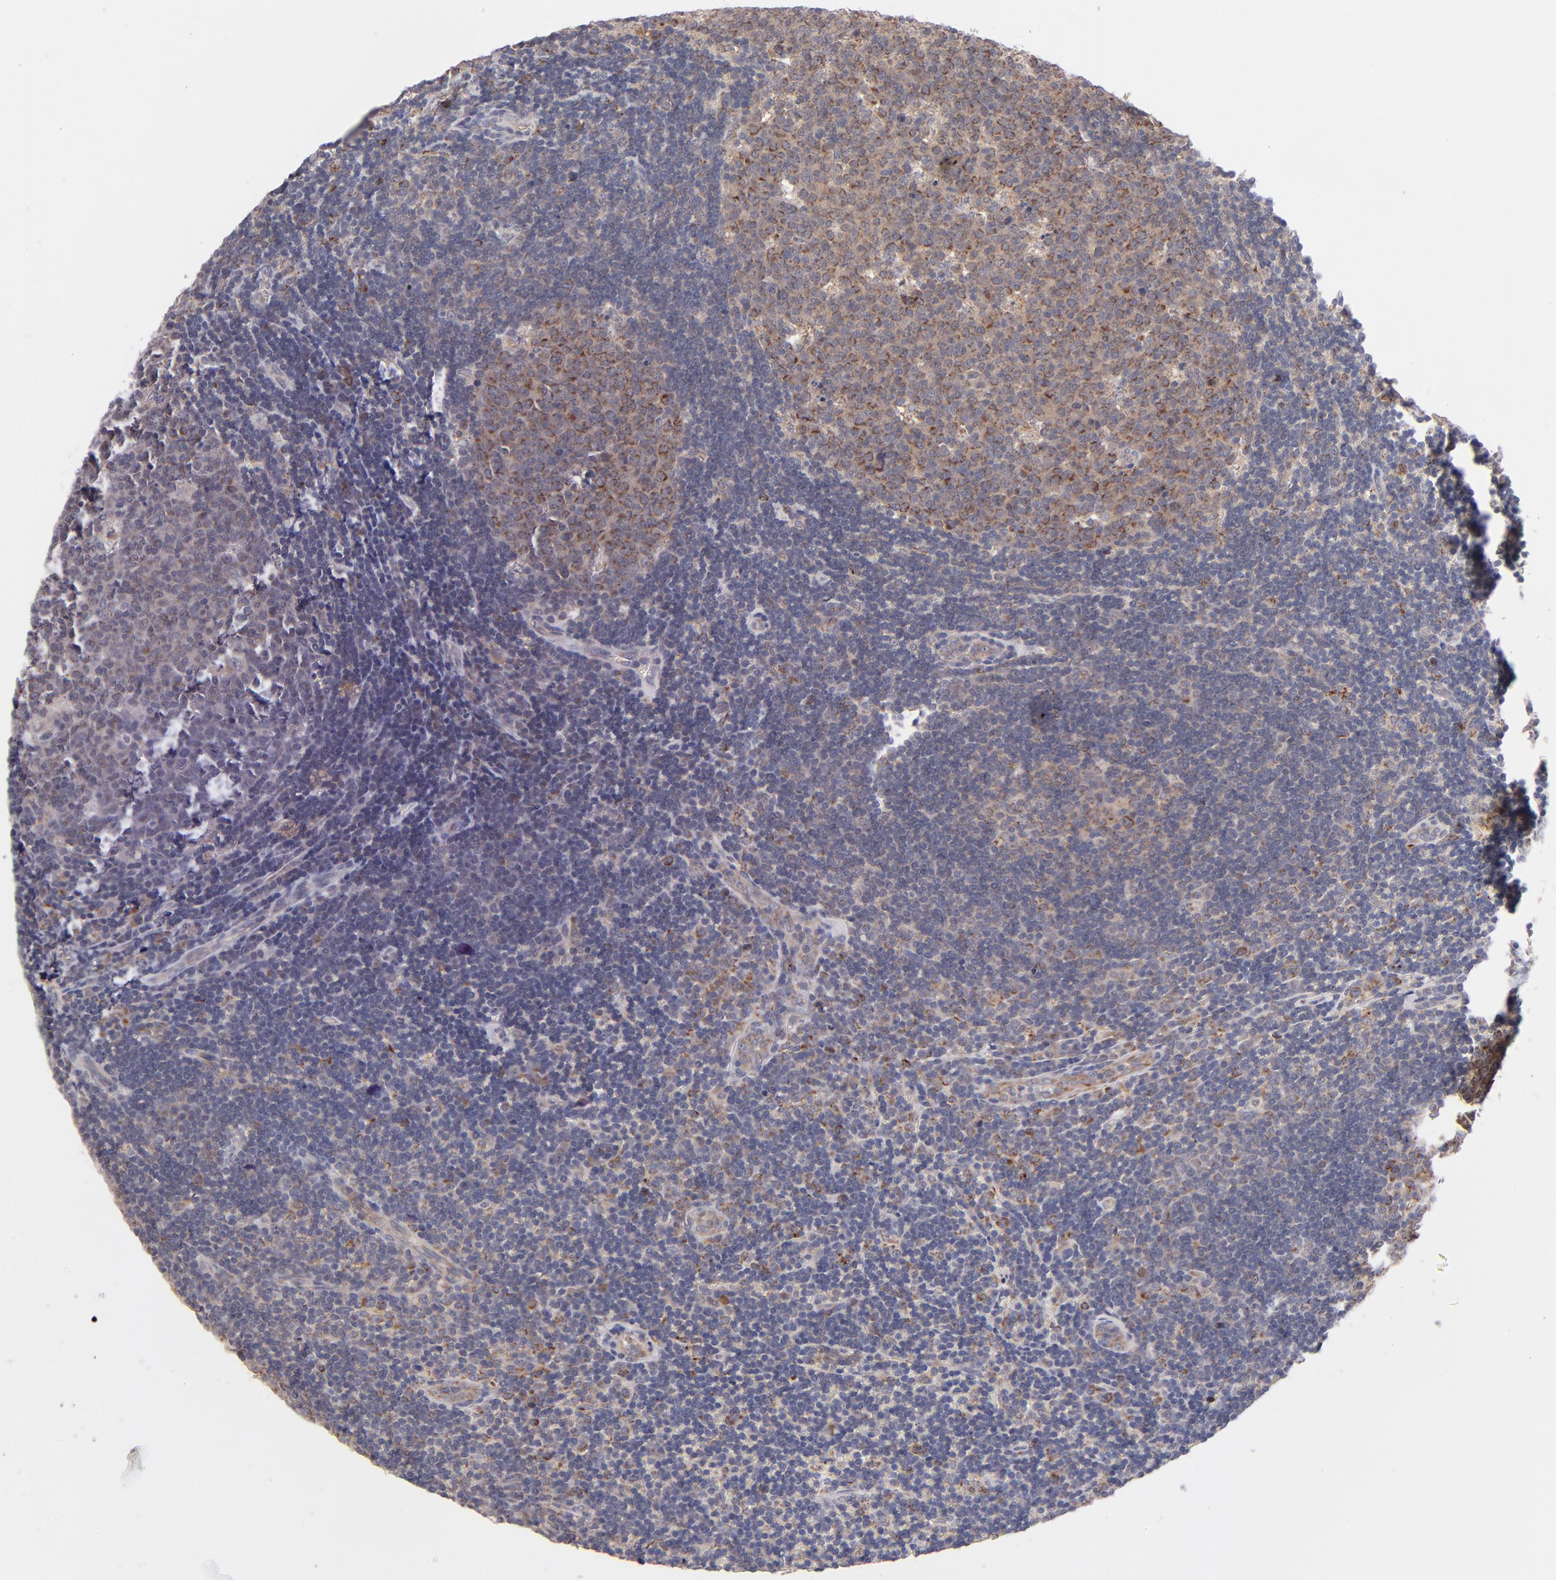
{"staining": {"intensity": "moderate", "quantity": ">75%", "location": "cytoplasmic/membranous"}, "tissue": "lymph node", "cell_type": "Germinal center cells", "image_type": "normal", "snomed": [{"axis": "morphology", "description": "Normal tissue, NOS"}, {"axis": "topography", "description": "Lymph node"}, {"axis": "topography", "description": "Salivary gland"}], "caption": "Brown immunohistochemical staining in benign human lymph node displays moderate cytoplasmic/membranous expression in about >75% of germinal center cells. (Stains: DAB in brown, nuclei in blue, Microscopy: brightfield microscopy at high magnification).", "gene": "HCCS", "patient": {"sex": "male", "age": 8}}